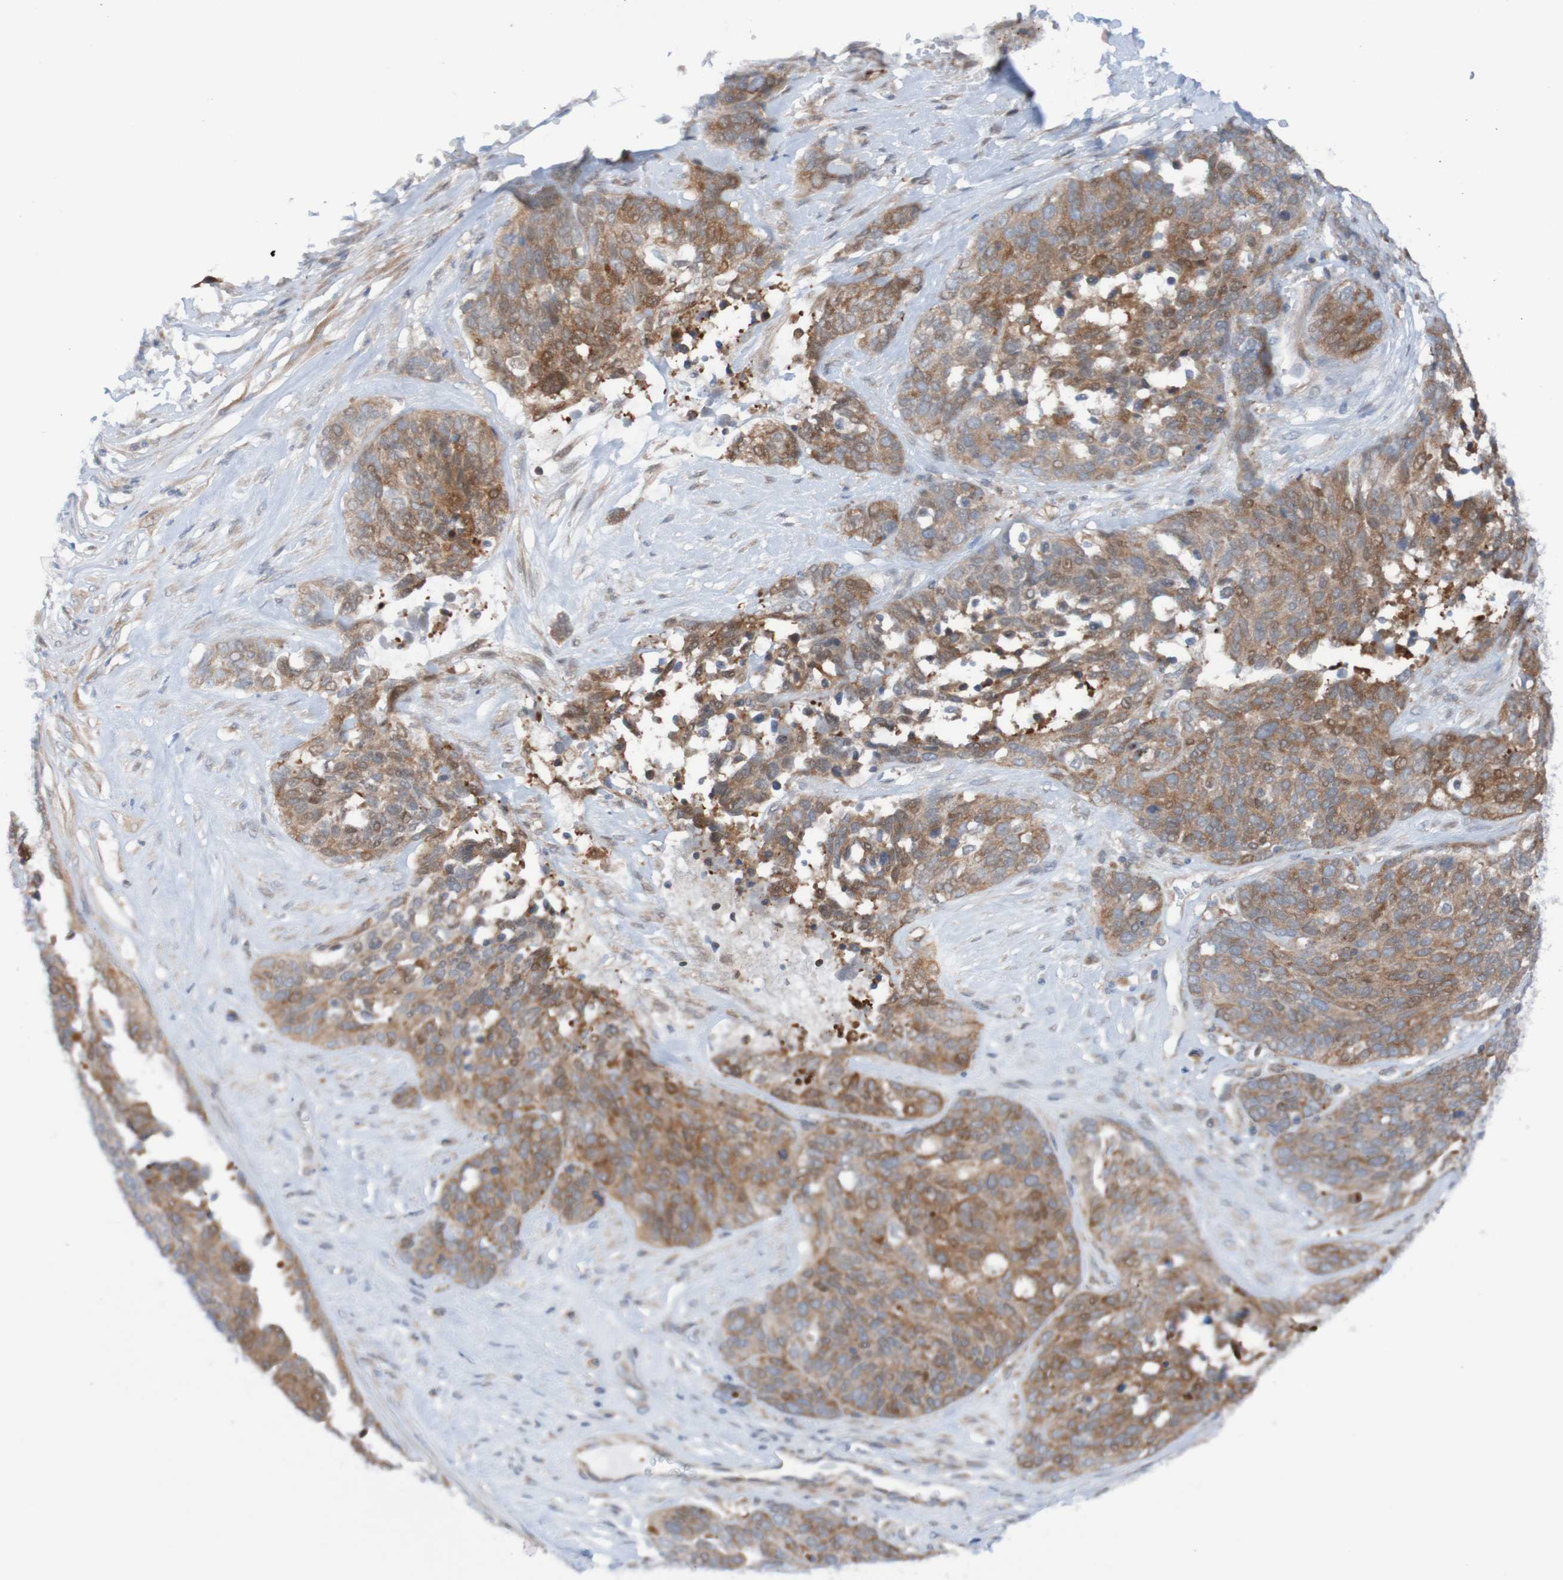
{"staining": {"intensity": "moderate", "quantity": ">75%", "location": "cytoplasmic/membranous"}, "tissue": "ovarian cancer", "cell_type": "Tumor cells", "image_type": "cancer", "snomed": [{"axis": "morphology", "description": "Cystadenocarcinoma, serous, NOS"}, {"axis": "topography", "description": "Ovary"}], "caption": "Tumor cells reveal moderate cytoplasmic/membranous positivity in approximately >75% of cells in serous cystadenocarcinoma (ovarian).", "gene": "ANGPT4", "patient": {"sex": "female", "age": 44}}